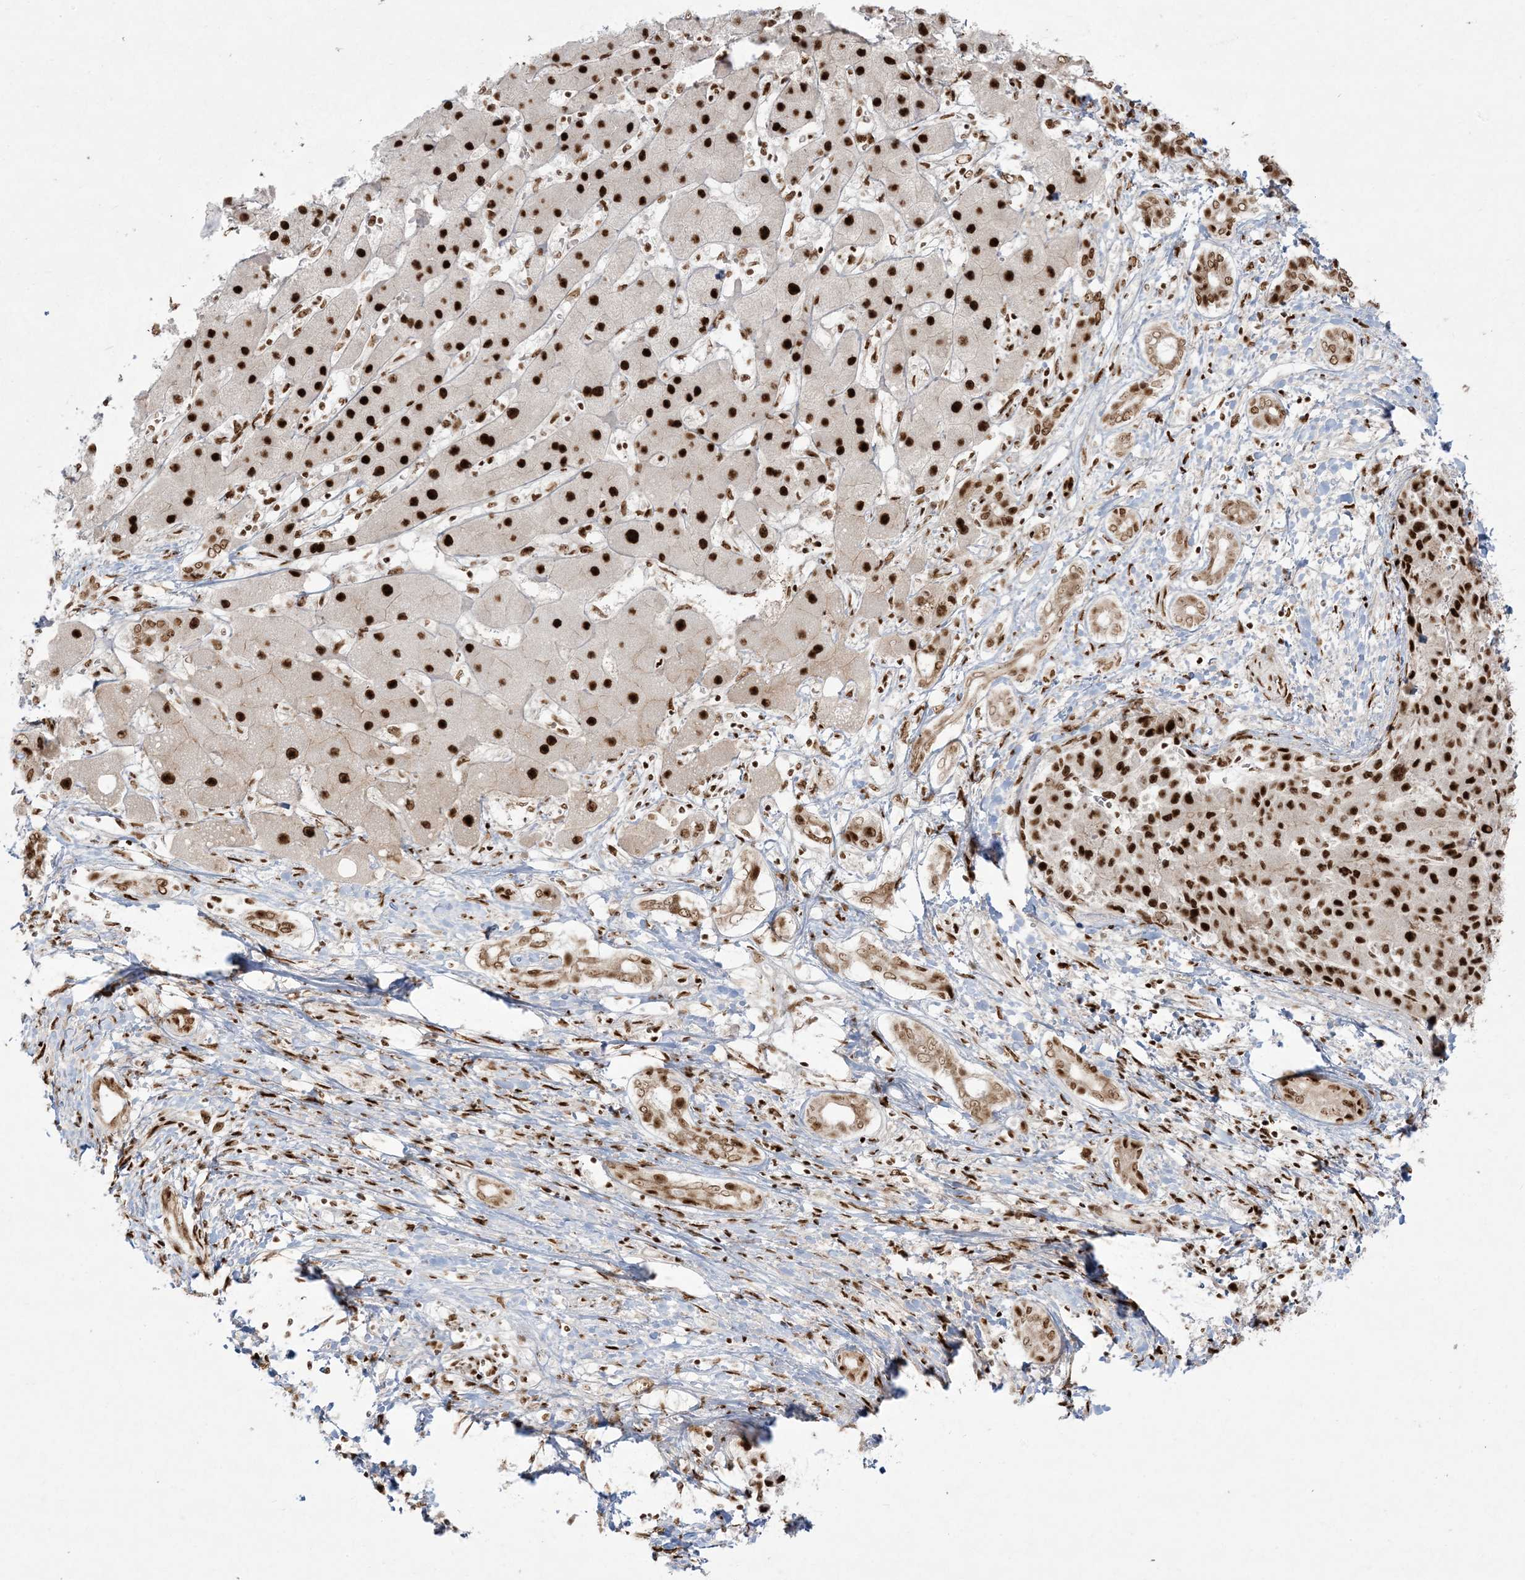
{"staining": {"intensity": "strong", "quantity": ">75%", "location": "nuclear"}, "tissue": "liver cancer", "cell_type": "Tumor cells", "image_type": "cancer", "snomed": [{"axis": "morphology", "description": "Carcinoma, Hepatocellular, NOS"}, {"axis": "topography", "description": "Liver"}], "caption": "This histopathology image reveals immunohistochemistry staining of human liver cancer, with high strong nuclear positivity in about >75% of tumor cells.", "gene": "RBM10", "patient": {"sex": "male", "age": 65}}